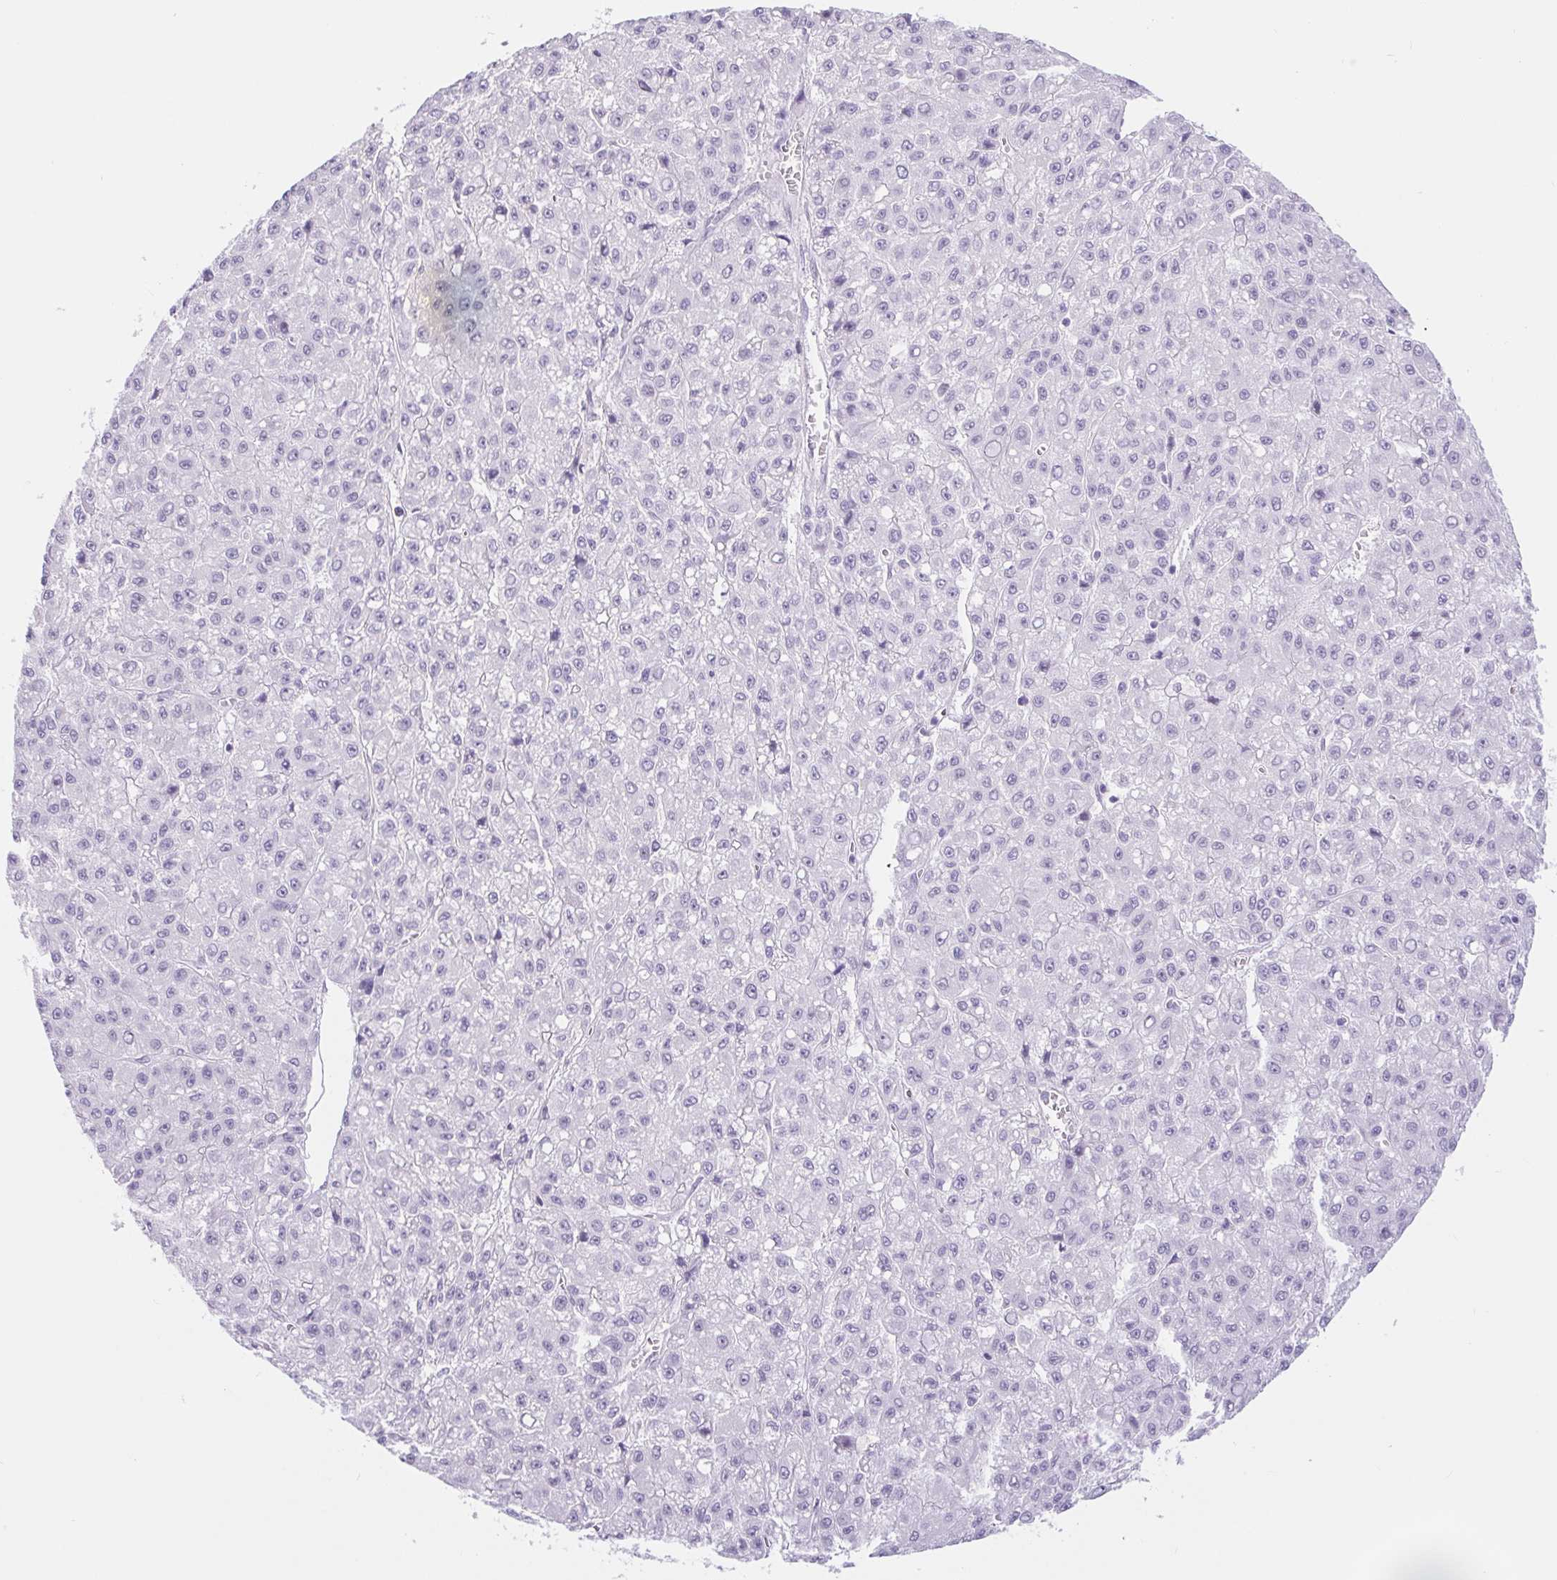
{"staining": {"intensity": "negative", "quantity": "none", "location": "none"}, "tissue": "liver cancer", "cell_type": "Tumor cells", "image_type": "cancer", "snomed": [{"axis": "morphology", "description": "Carcinoma, Hepatocellular, NOS"}, {"axis": "topography", "description": "Liver"}], "caption": "DAB immunohistochemical staining of human liver hepatocellular carcinoma exhibits no significant staining in tumor cells.", "gene": "CAND1", "patient": {"sex": "male", "age": 70}}